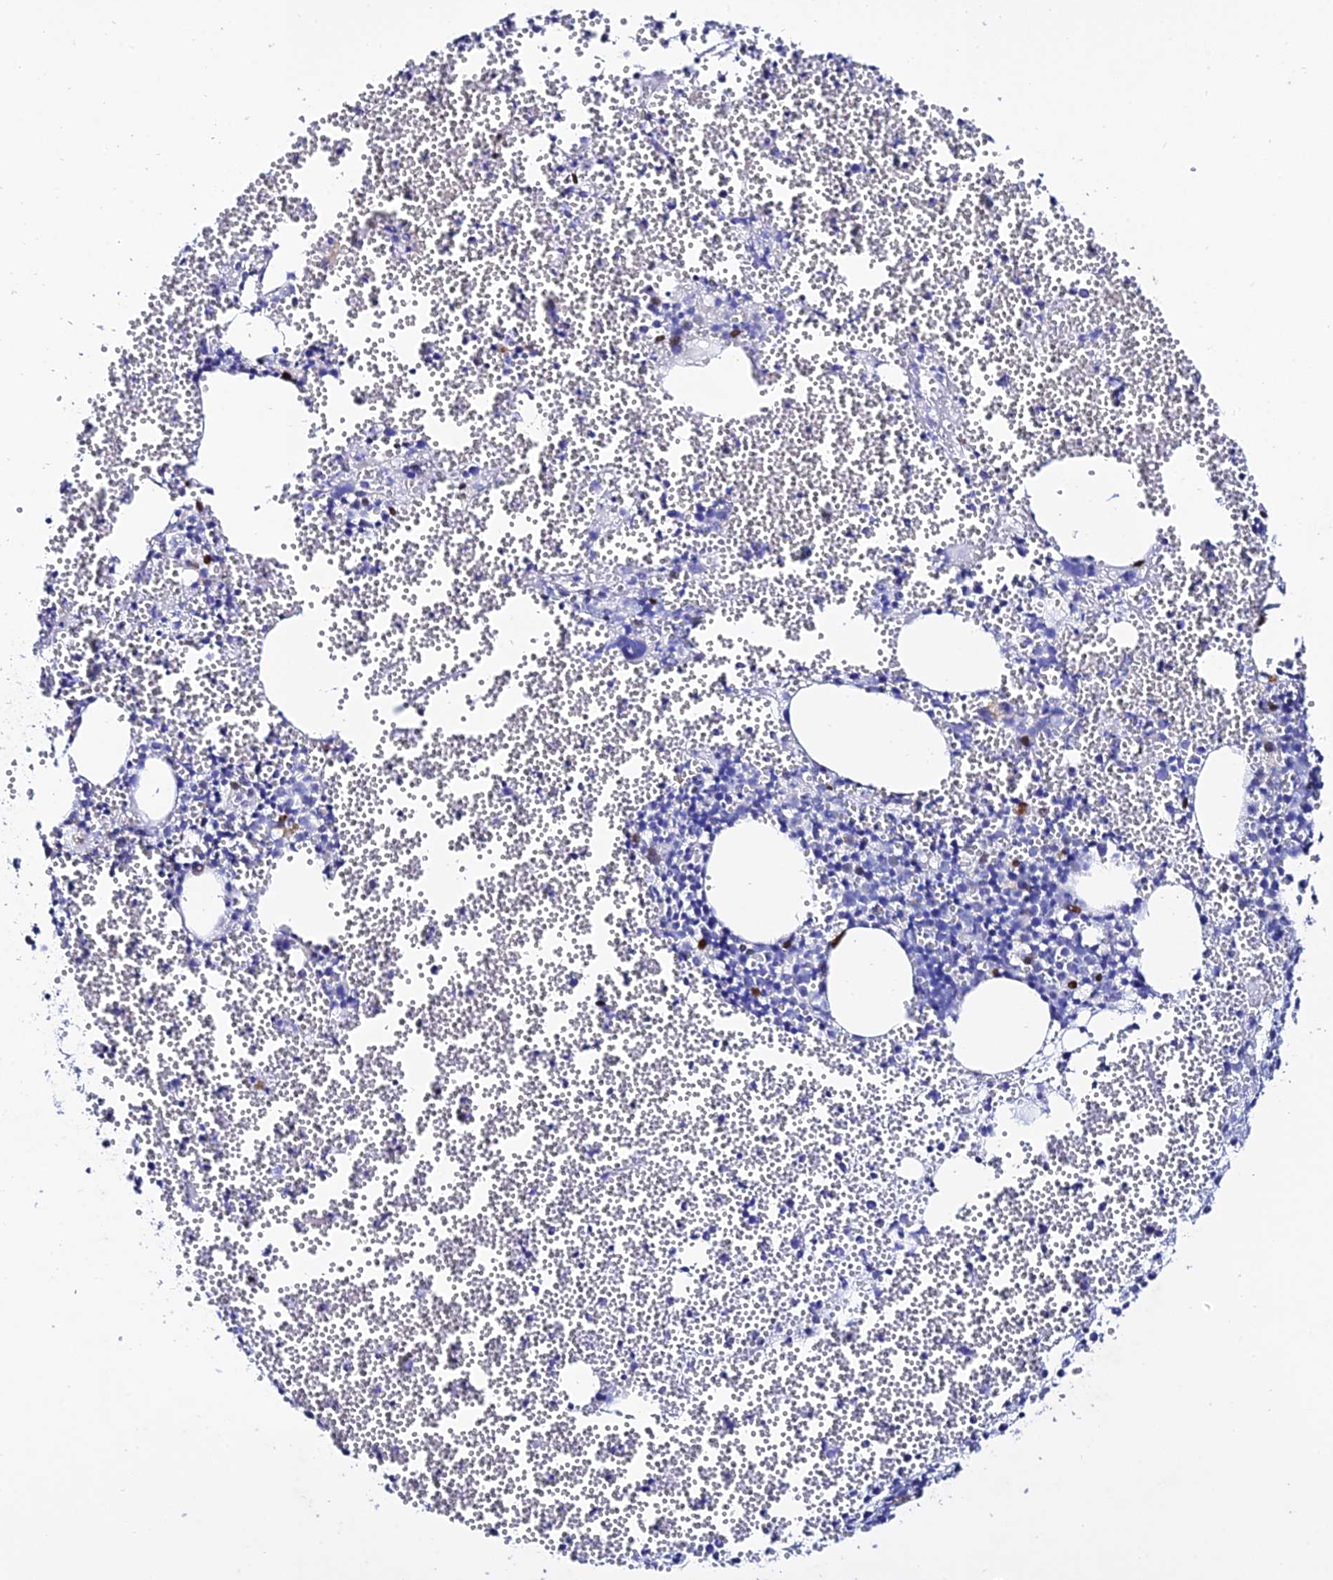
{"staining": {"intensity": "moderate", "quantity": "<25%", "location": "nuclear"}, "tissue": "bone marrow", "cell_type": "Hematopoietic cells", "image_type": "normal", "snomed": [{"axis": "morphology", "description": "Normal tissue, NOS"}, {"axis": "topography", "description": "Bone marrow"}], "caption": "A histopathology image of human bone marrow stained for a protein displays moderate nuclear brown staining in hematopoietic cells. The staining is performed using DAB (3,3'-diaminobenzidine) brown chromogen to label protein expression. The nuclei are counter-stained blue using hematoxylin.", "gene": "POFUT2", "patient": {"sex": "female", "age": 77}}